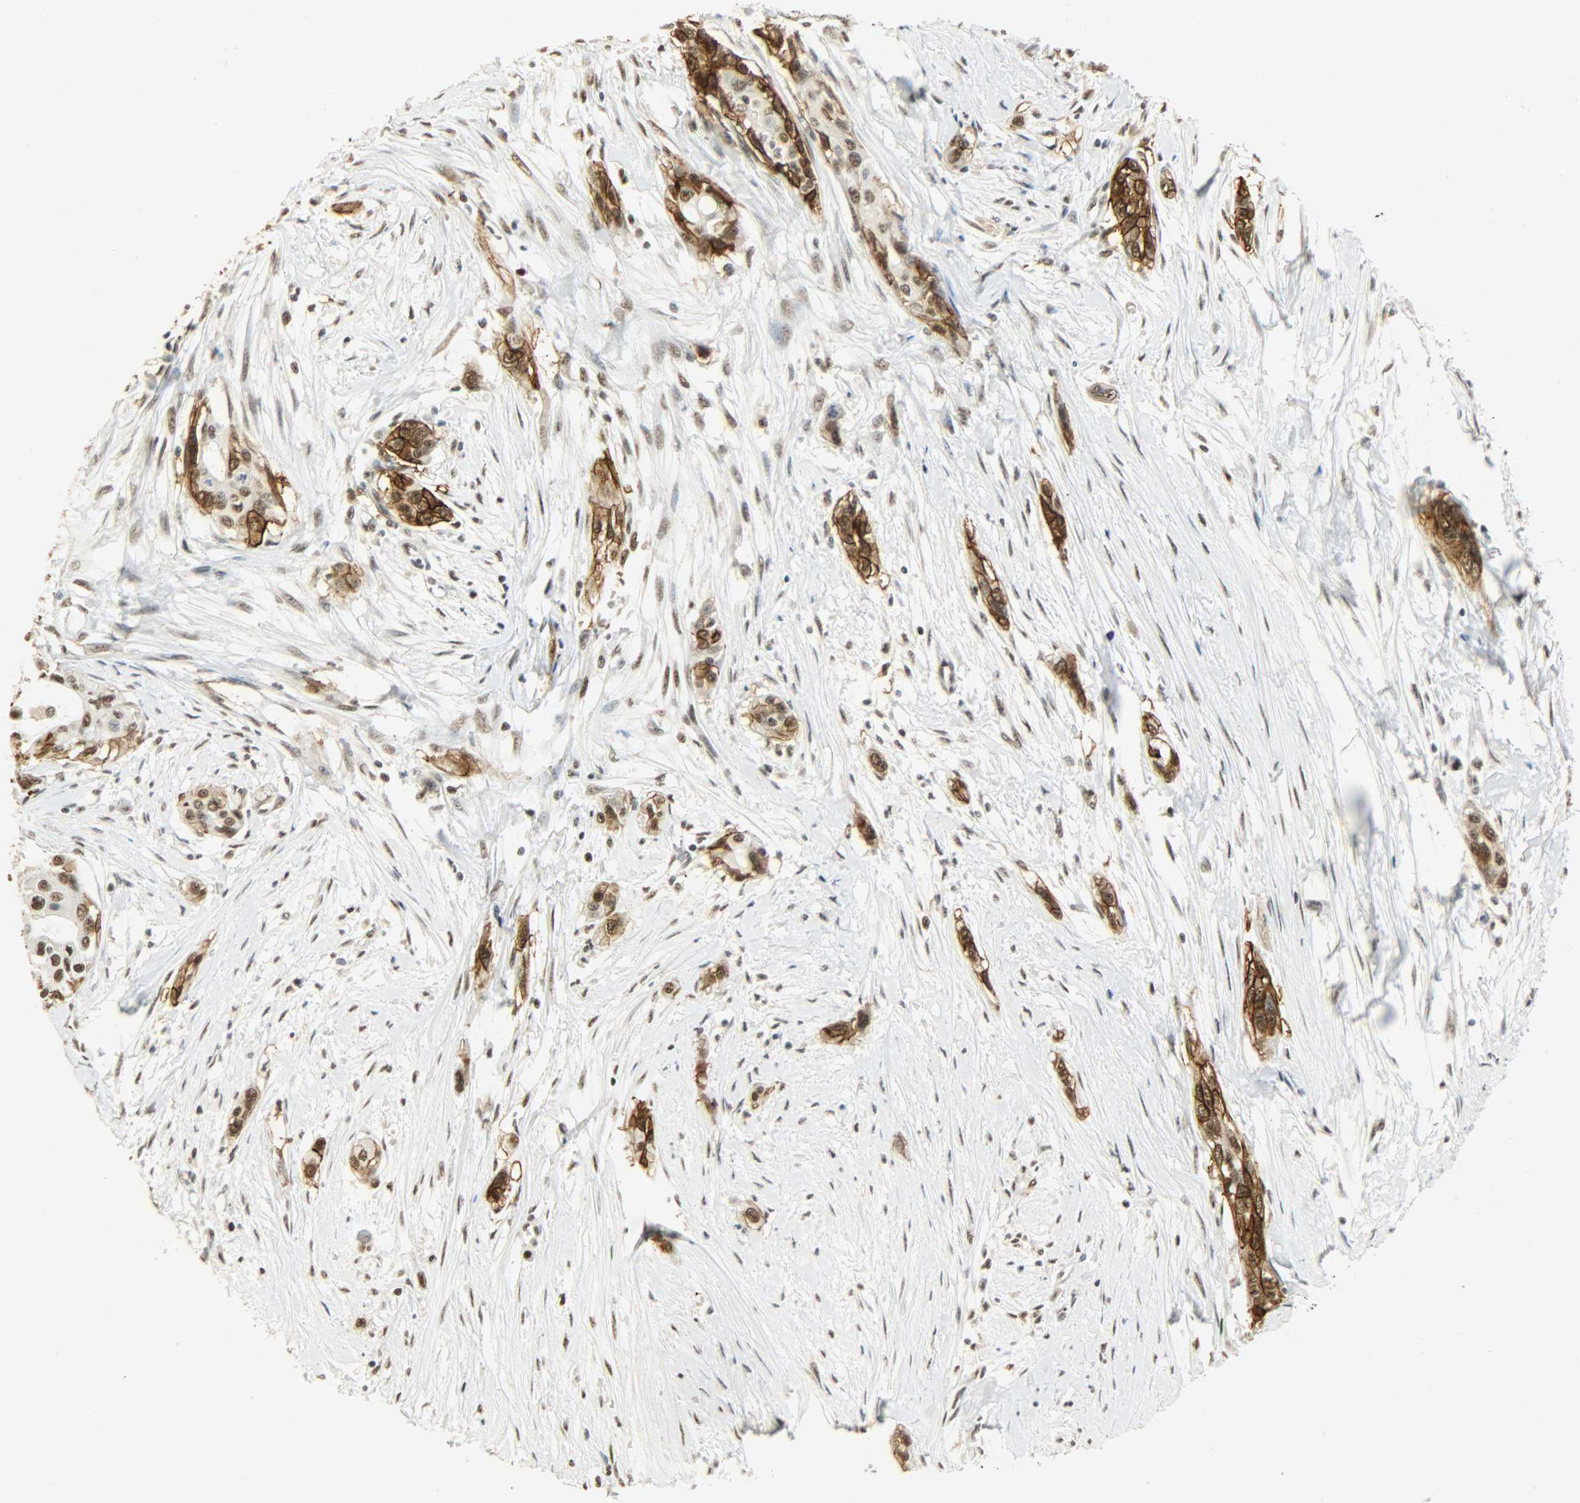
{"staining": {"intensity": "strong", "quantity": ">75%", "location": "cytoplasmic/membranous,nuclear"}, "tissue": "pancreatic cancer", "cell_type": "Tumor cells", "image_type": "cancer", "snomed": [{"axis": "morphology", "description": "Adenocarcinoma, NOS"}, {"axis": "topography", "description": "Pancreas"}], "caption": "Immunohistochemistry (IHC) of human pancreatic cancer reveals high levels of strong cytoplasmic/membranous and nuclear staining in about >75% of tumor cells.", "gene": "NGFR", "patient": {"sex": "female", "age": 60}}